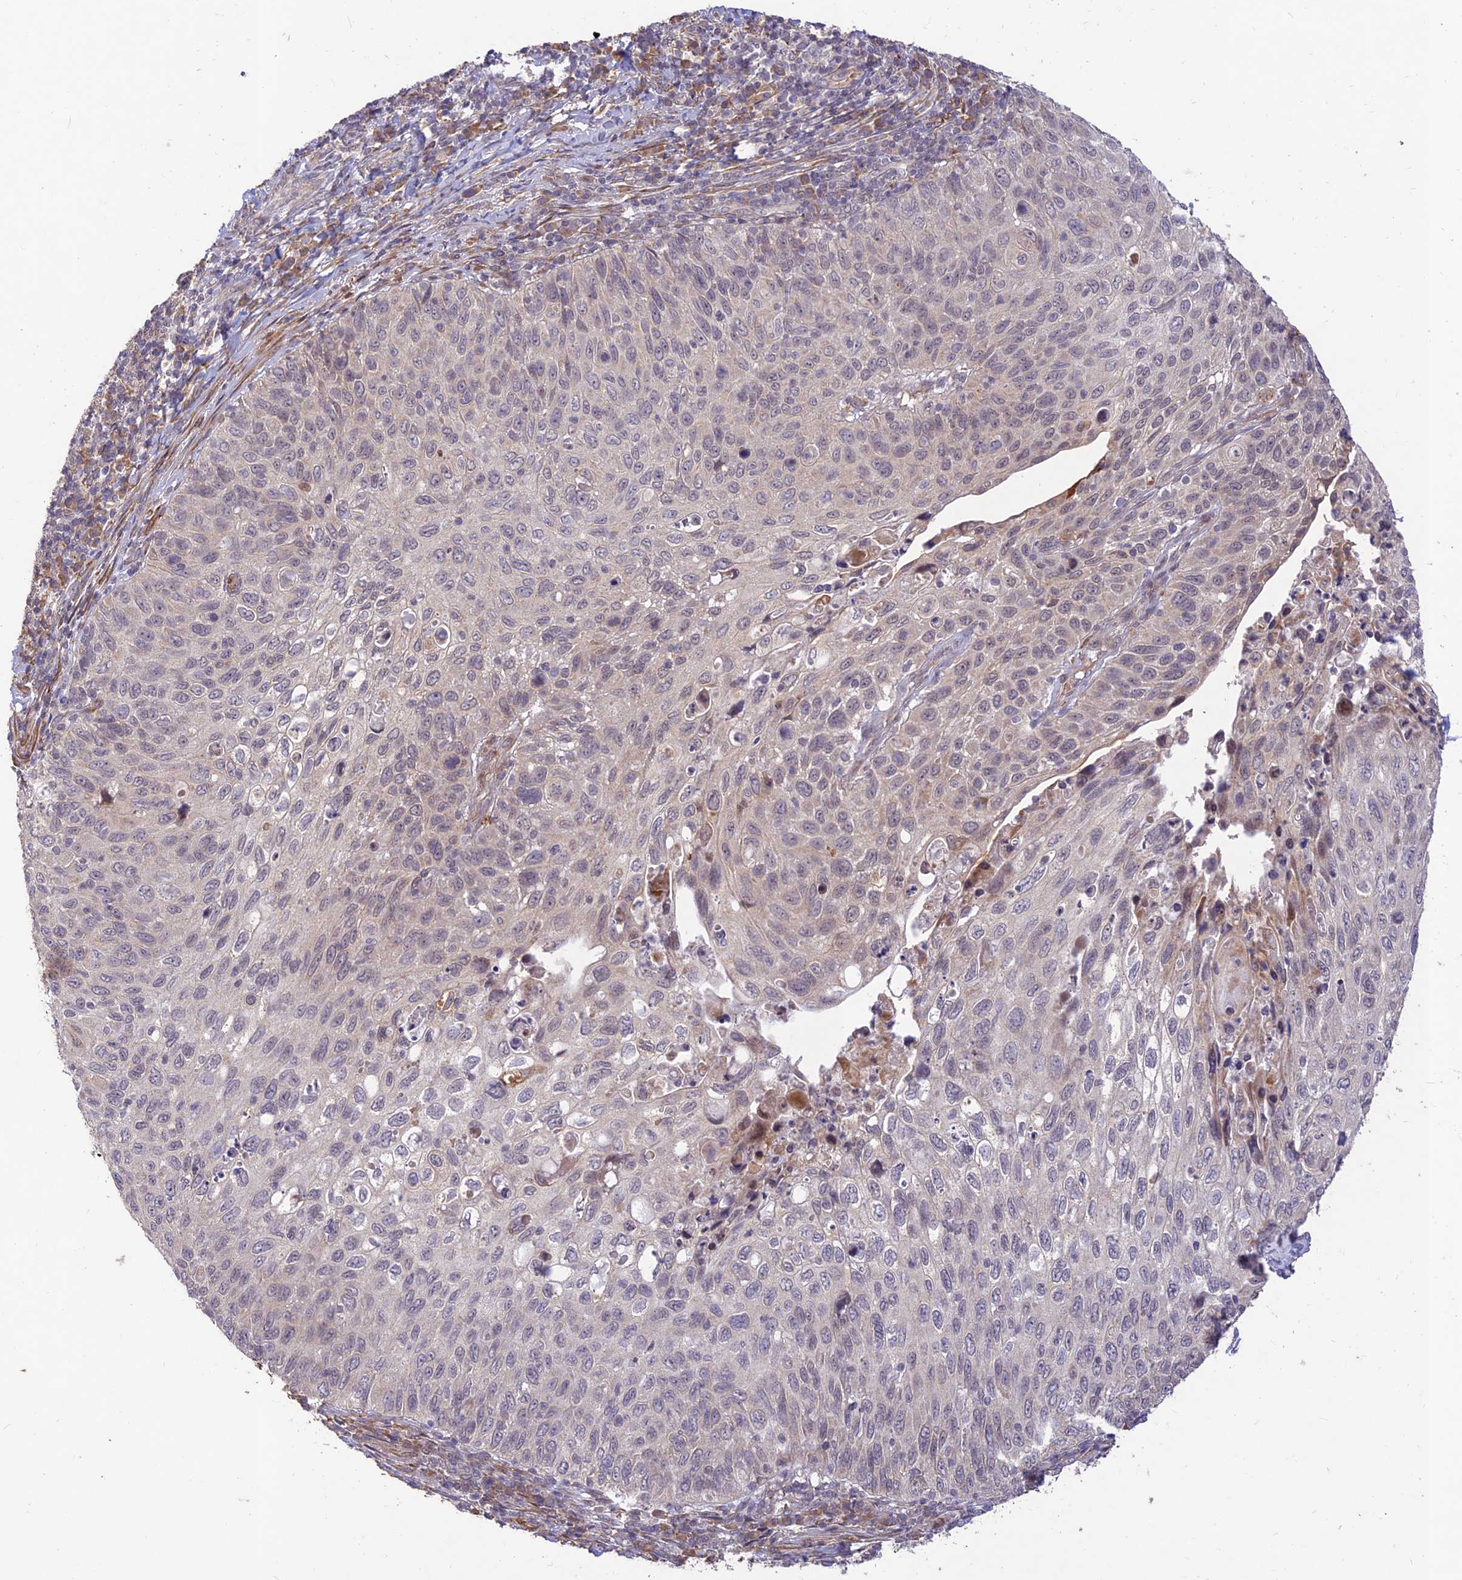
{"staining": {"intensity": "negative", "quantity": "none", "location": "none"}, "tissue": "cervical cancer", "cell_type": "Tumor cells", "image_type": "cancer", "snomed": [{"axis": "morphology", "description": "Squamous cell carcinoma, NOS"}, {"axis": "topography", "description": "Cervix"}], "caption": "This is a micrograph of immunohistochemistry (IHC) staining of squamous cell carcinoma (cervical), which shows no expression in tumor cells.", "gene": "PPP1R11", "patient": {"sex": "female", "age": 70}}